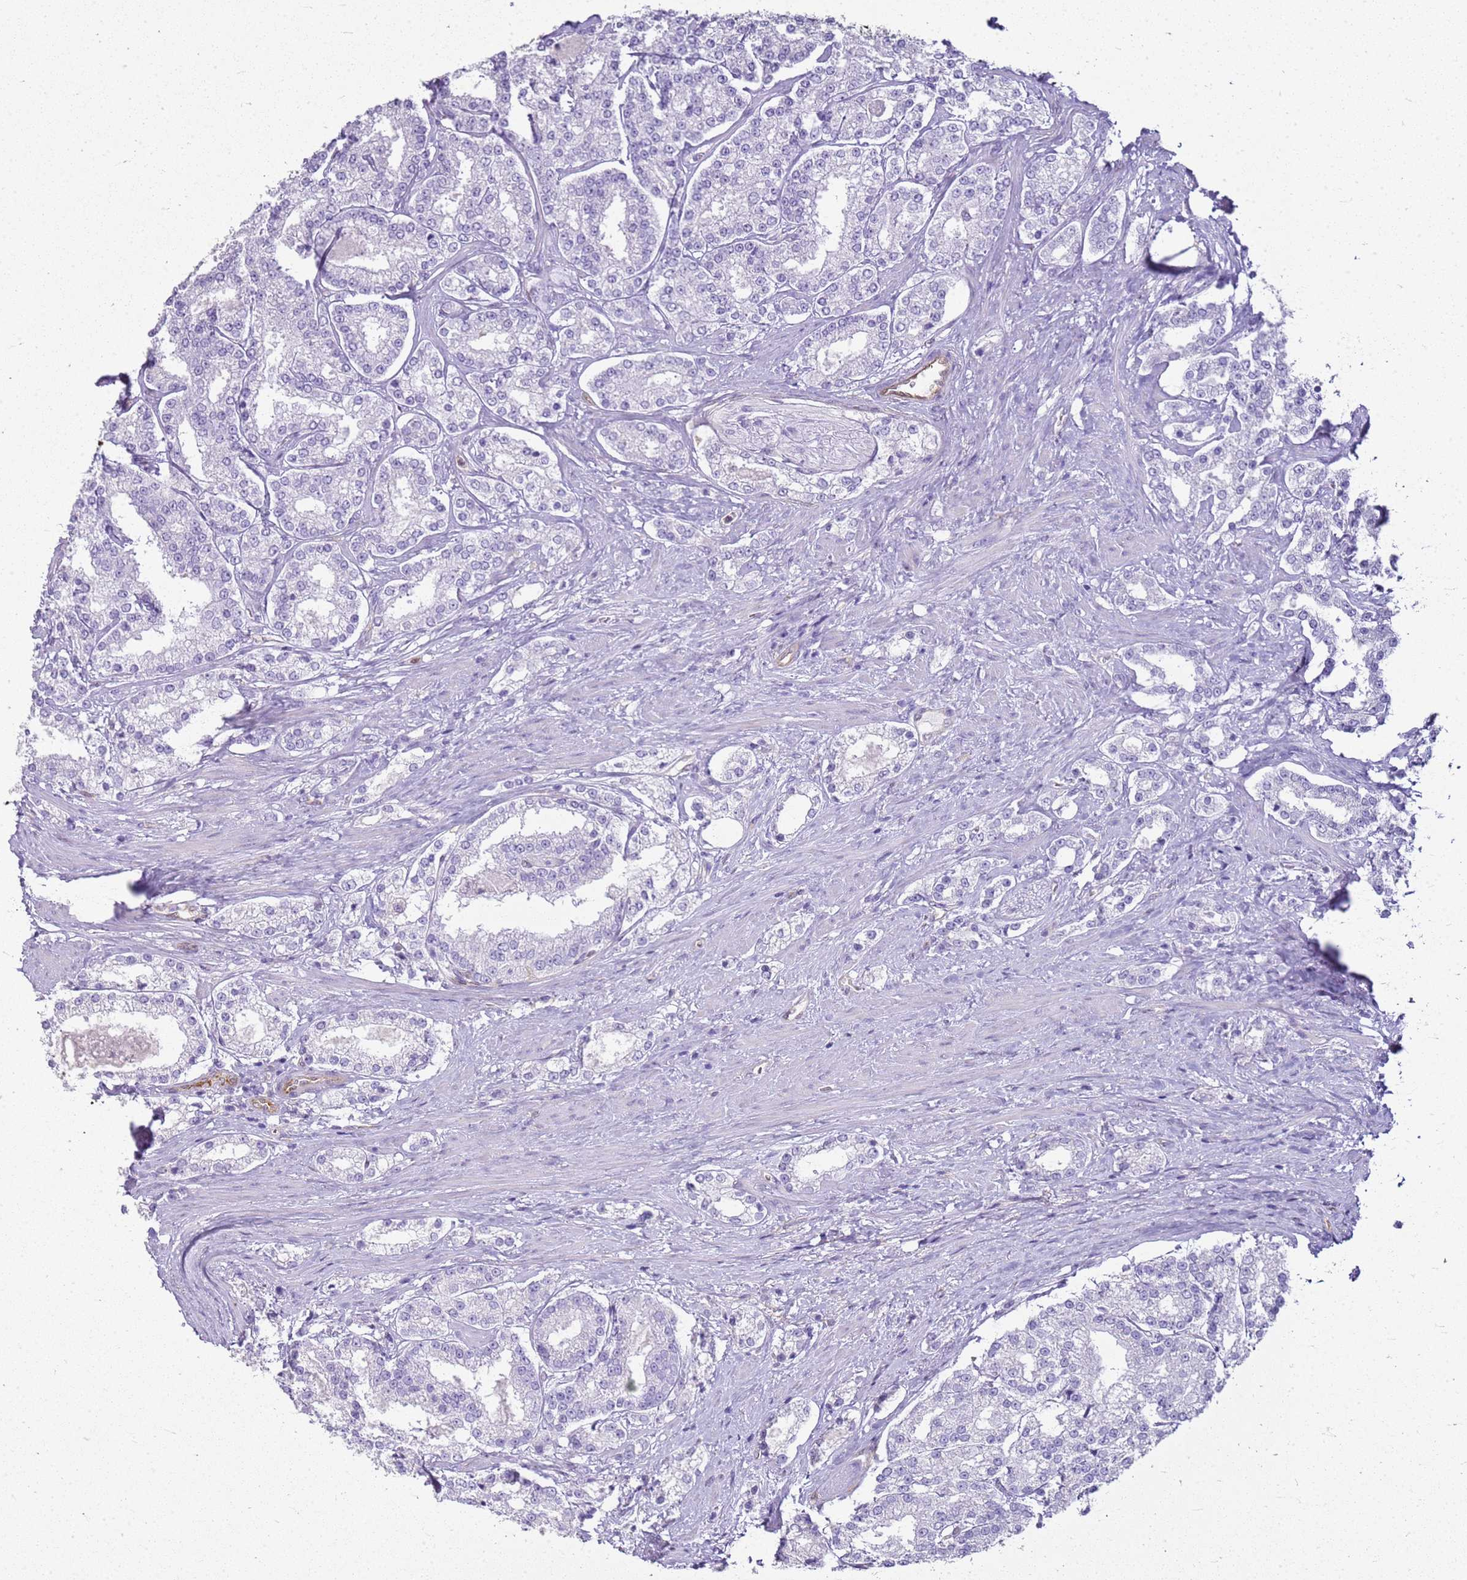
{"staining": {"intensity": "negative", "quantity": "none", "location": "none"}, "tissue": "prostate cancer", "cell_type": "Tumor cells", "image_type": "cancer", "snomed": [{"axis": "morphology", "description": "Normal tissue, NOS"}, {"axis": "morphology", "description": "Adenocarcinoma, High grade"}, {"axis": "topography", "description": "Prostate"}], "caption": "Immunohistochemical staining of human prostate high-grade adenocarcinoma shows no significant expression in tumor cells.", "gene": "SULT1E1", "patient": {"sex": "male", "age": 83}}